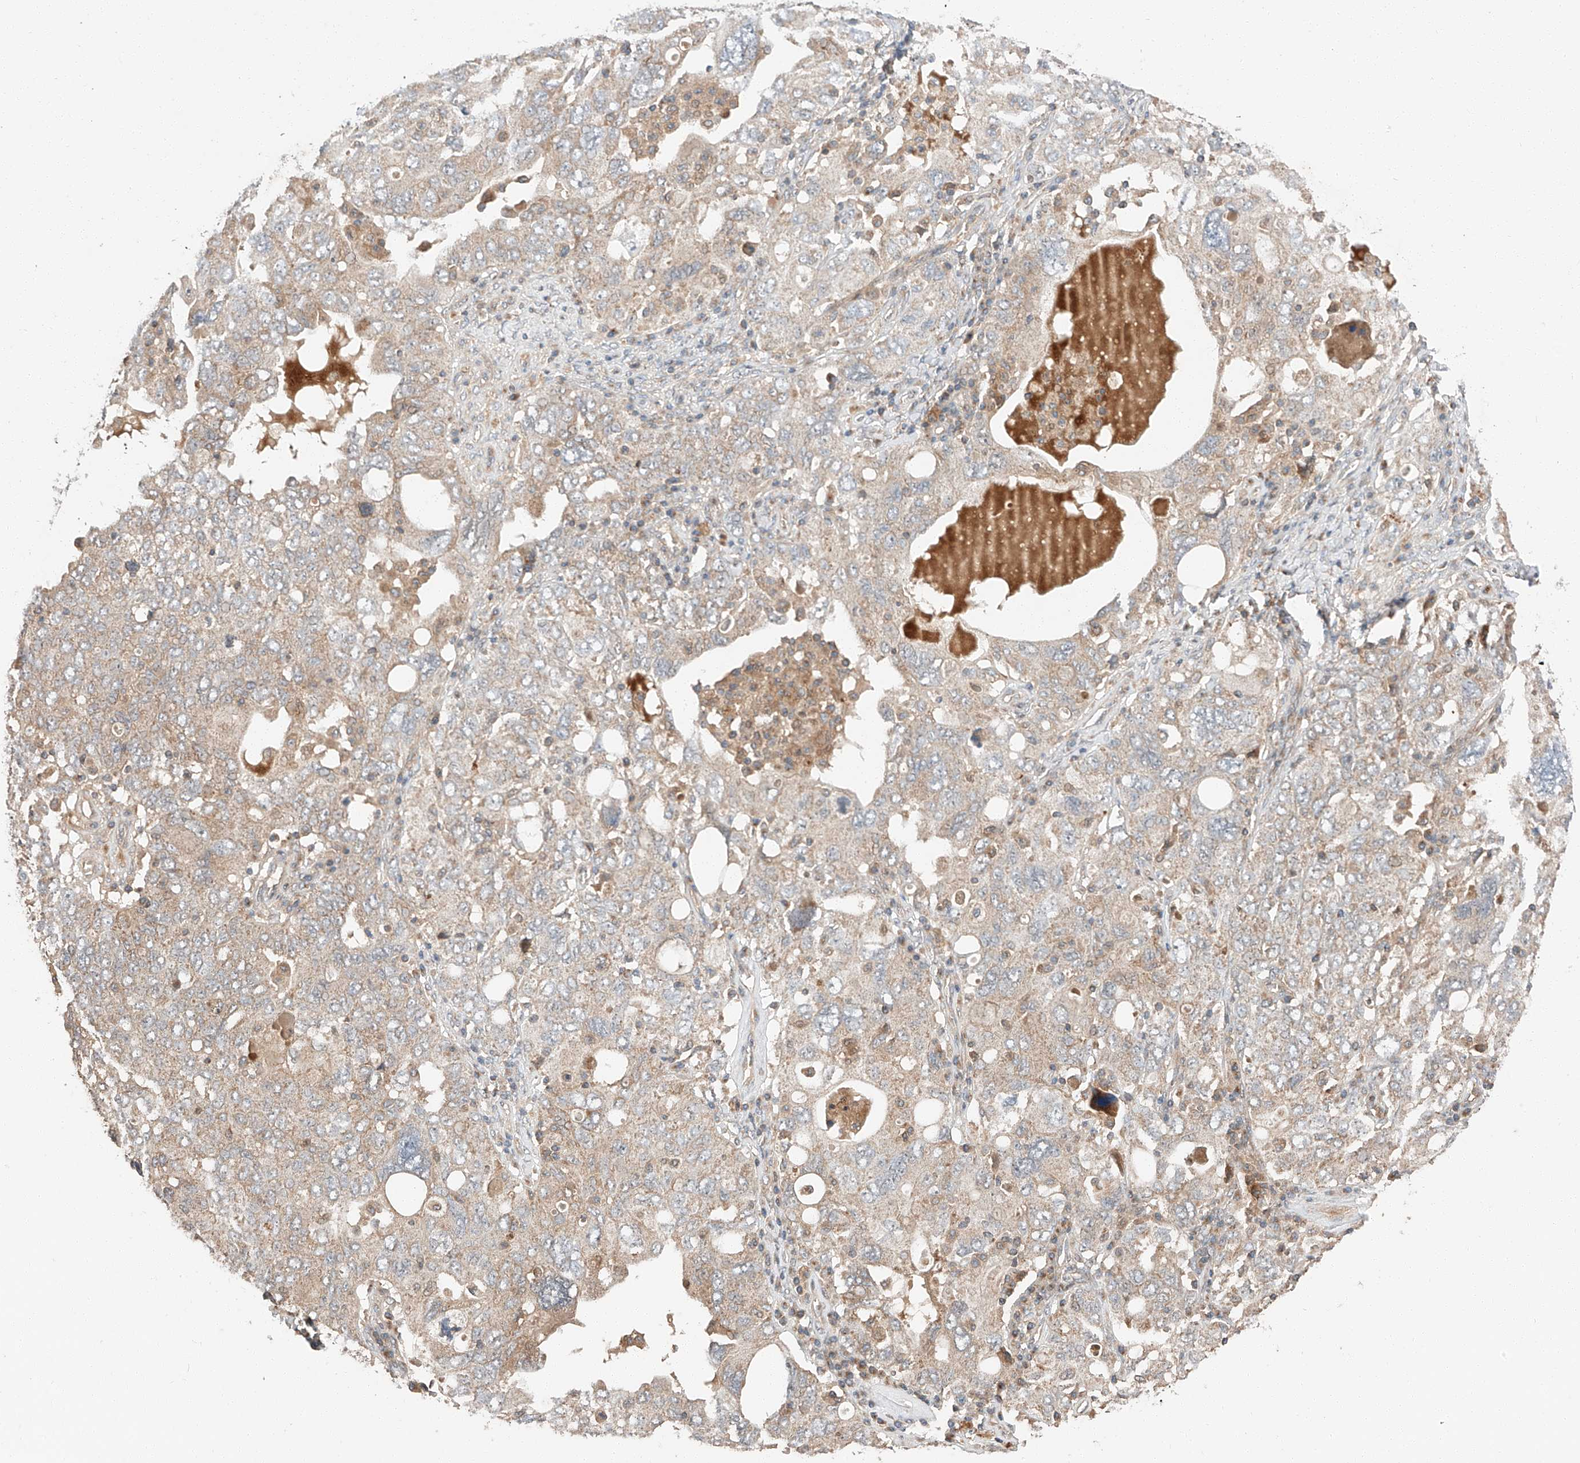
{"staining": {"intensity": "moderate", "quantity": "25%-75%", "location": "cytoplasmic/membranous"}, "tissue": "ovarian cancer", "cell_type": "Tumor cells", "image_type": "cancer", "snomed": [{"axis": "morphology", "description": "Carcinoma, endometroid"}, {"axis": "topography", "description": "Ovary"}], "caption": "This photomicrograph demonstrates ovarian cancer (endometroid carcinoma) stained with IHC to label a protein in brown. The cytoplasmic/membranous of tumor cells show moderate positivity for the protein. Nuclei are counter-stained blue.", "gene": "XPNPEP1", "patient": {"sex": "female", "age": 62}}